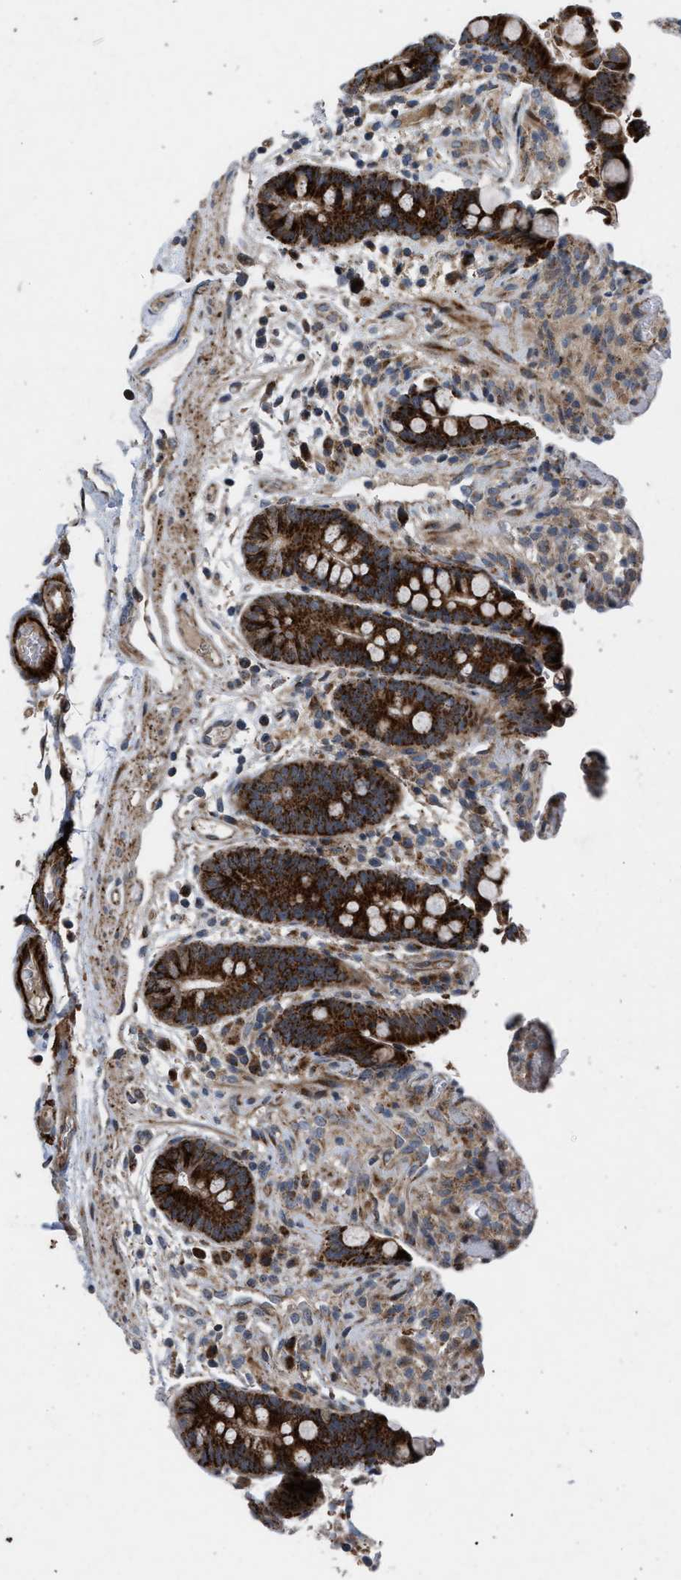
{"staining": {"intensity": "moderate", "quantity": ">75%", "location": "cytoplasmic/membranous"}, "tissue": "colon", "cell_type": "Endothelial cells", "image_type": "normal", "snomed": [{"axis": "morphology", "description": "Normal tissue, NOS"}, {"axis": "topography", "description": "Colon"}], "caption": "Protein analysis of normal colon demonstrates moderate cytoplasmic/membranous expression in approximately >75% of endothelial cells.", "gene": "AP3M2", "patient": {"sex": "male", "age": 73}}